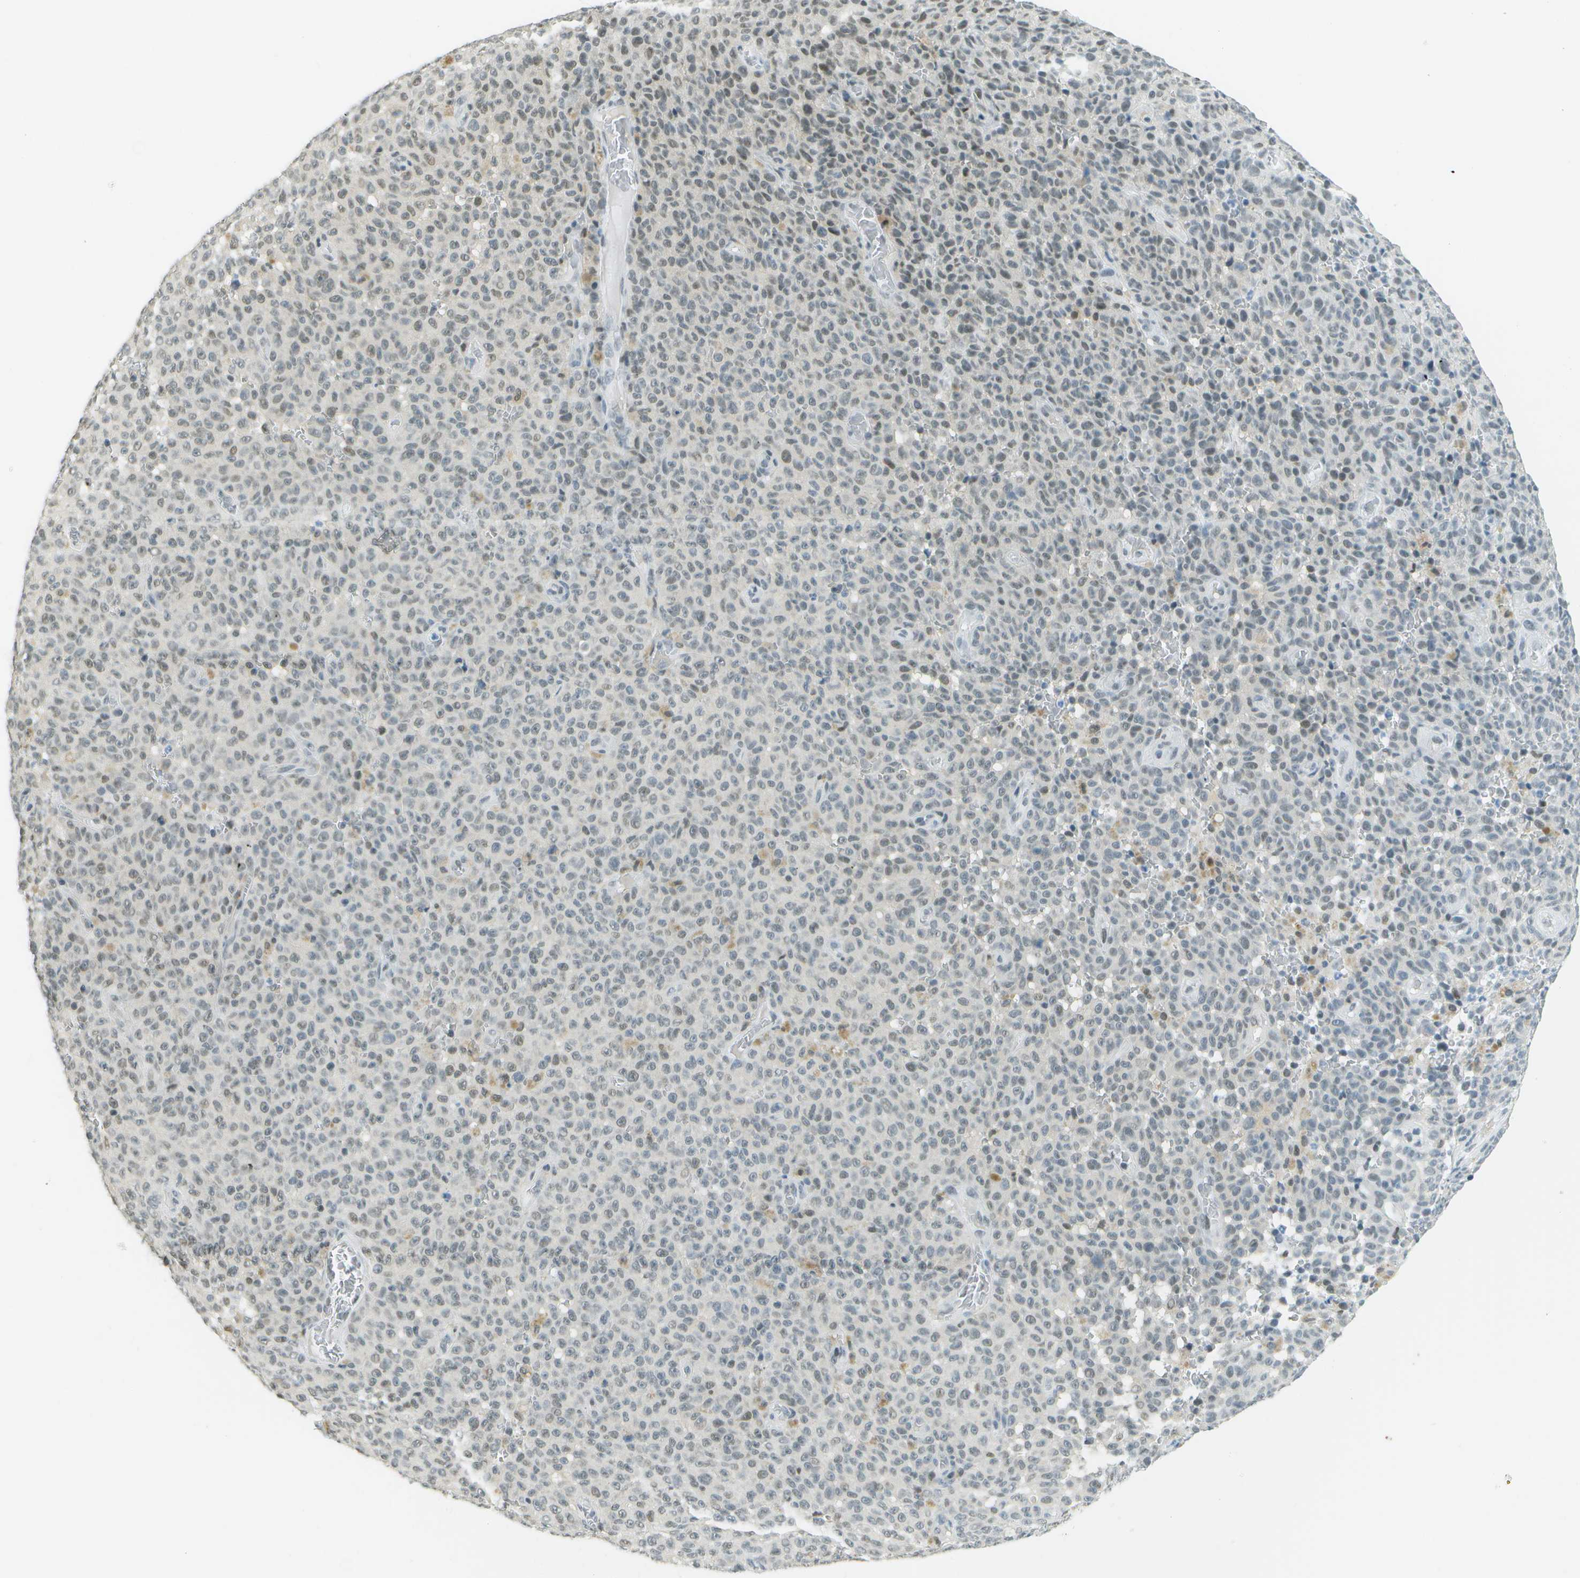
{"staining": {"intensity": "negative", "quantity": "none", "location": "none"}, "tissue": "melanoma", "cell_type": "Tumor cells", "image_type": "cancer", "snomed": [{"axis": "morphology", "description": "Malignant melanoma, NOS"}, {"axis": "topography", "description": "Skin"}], "caption": "Micrograph shows no significant protein positivity in tumor cells of melanoma.", "gene": "NEK11", "patient": {"sex": "female", "age": 82}}